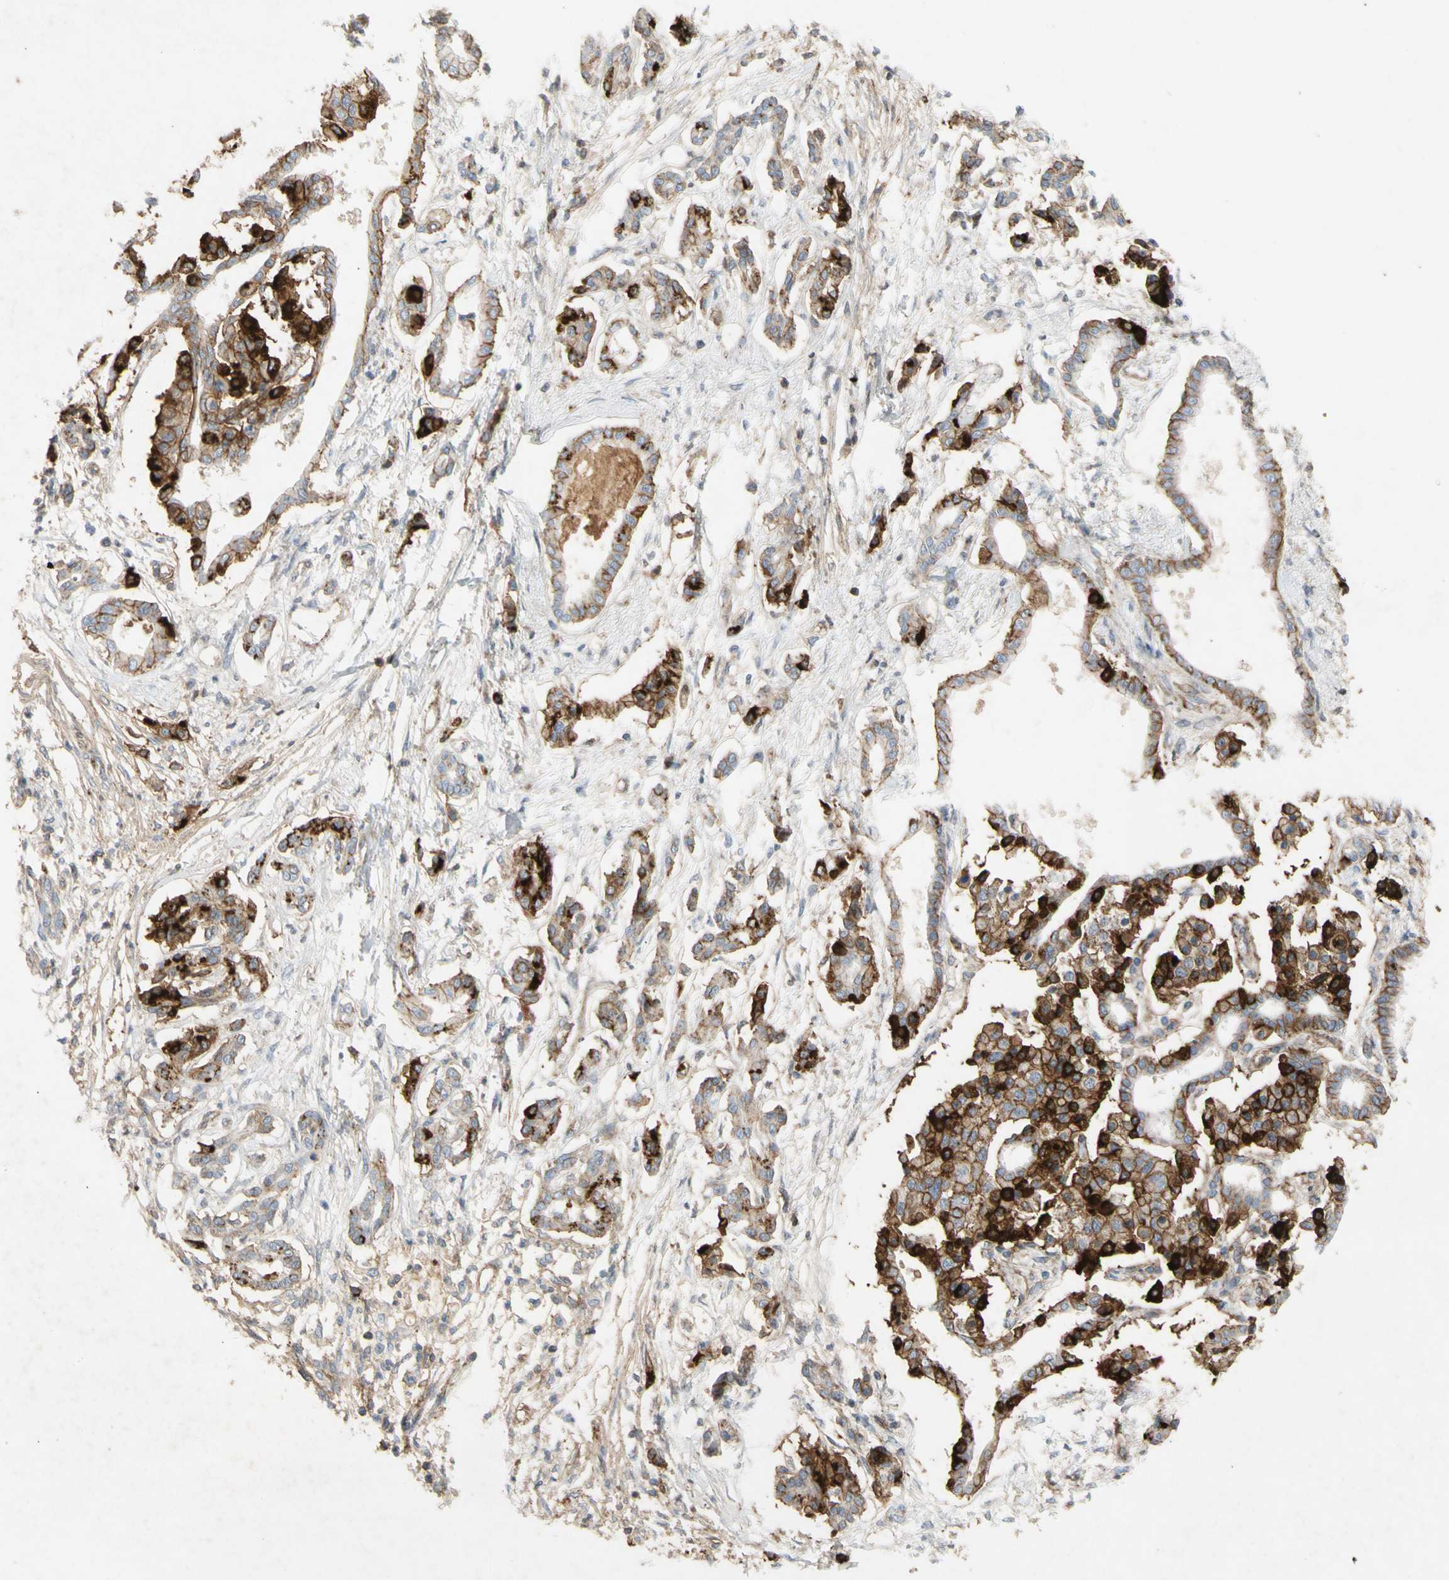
{"staining": {"intensity": "strong", "quantity": "25%-75%", "location": "cytoplasmic/membranous"}, "tissue": "pancreatic cancer", "cell_type": "Tumor cells", "image_type": "cancer", "snomed": [{"axis": "morphology", "description": "Adenocarcinoma, NOS"}, {"axis": "topography", "description": "Pancreas"}], "caption": "Pancreatic adenocarcinoma stained with a brown dye shows strong cytoplasmic/membranous positive expression in approximately 25%-75% of tumor cells.", "gene": "ATP2A3", "patient": {"sex": "male", "age": 56}}